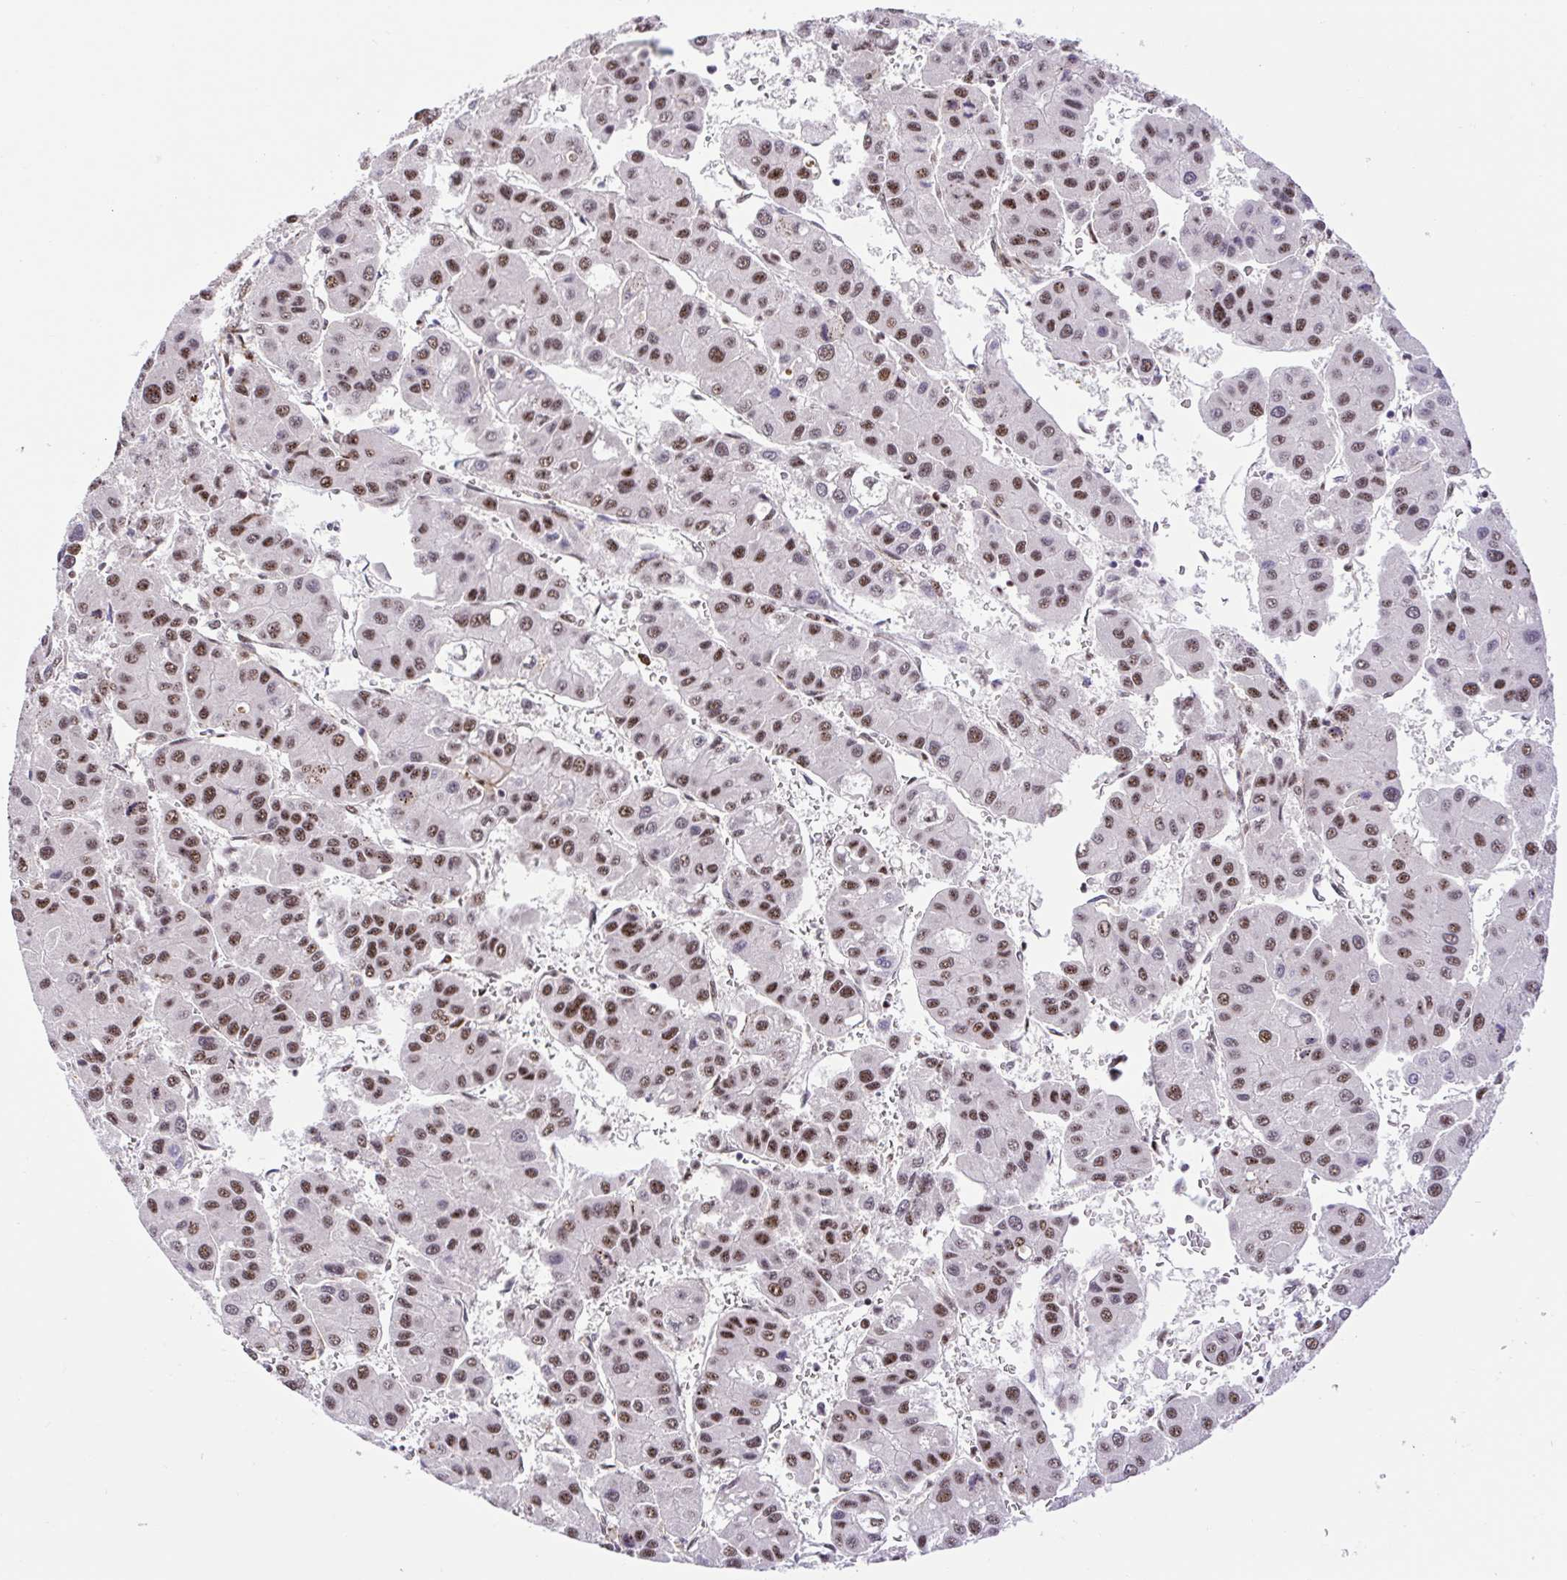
{"staining": {"intensity": "moderate", "quantity": ">75%", "location": "nuclear"}, "tissue": "liver cancer", "cell_type": "Tumor cells", "image_type": "cancer", "snomed": [{"axis": "morphology", "description": "Carcinoma, Hepatocellular, NOS"}, {"axis": "topography", "description": "Liver"}], "caption": "Immunohistochemical staining of human liver cancer (hepatocellular carcinoma) shows moderate nuclear protein positivity in approximately >75% of tumor cells. The protein of interest is stained brown, and the nuclei are stained in blue (DAB IHC with brightfield microscopy, high magnification).", "gene": "ERG", "patient": {"sex": "male", "age": 73}}